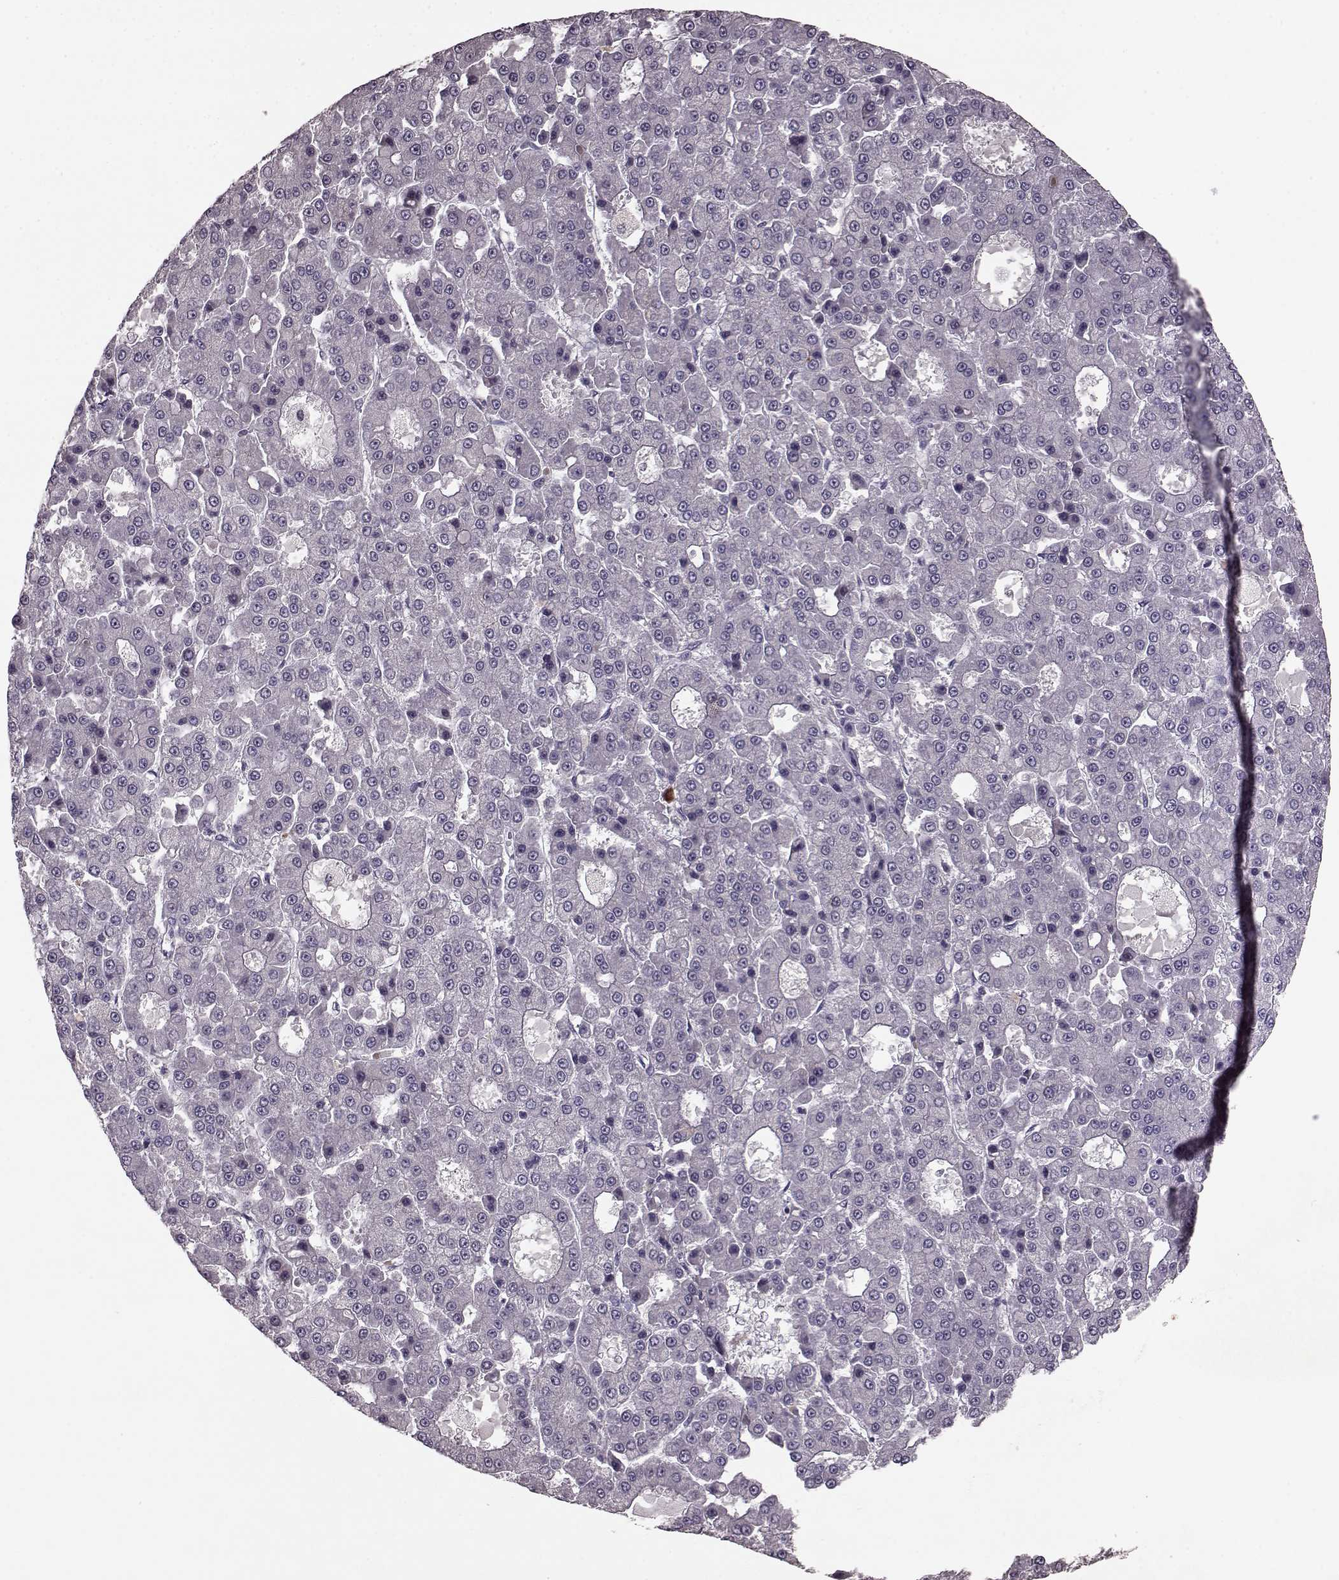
{"staining": {"intensity": "negative", "quantity": "none", "location": "none"}, "tissue": "liver cancer", "cell_type": "Tumor cells", "image_type": "cancer", "snomed": [{"axis": "morphology", "description": "Carcinoma, Hepatocellular, NOS"}, {"axis": "topography", "description": "Liver"}], "caption": "Immunohistochemical staining of human liver cancer (hepatocellular carcinoma) exhibits no significant staining in tumor cells.", "gene": "SLC52A3", "patient": {"sex": "male", "age": 70}}